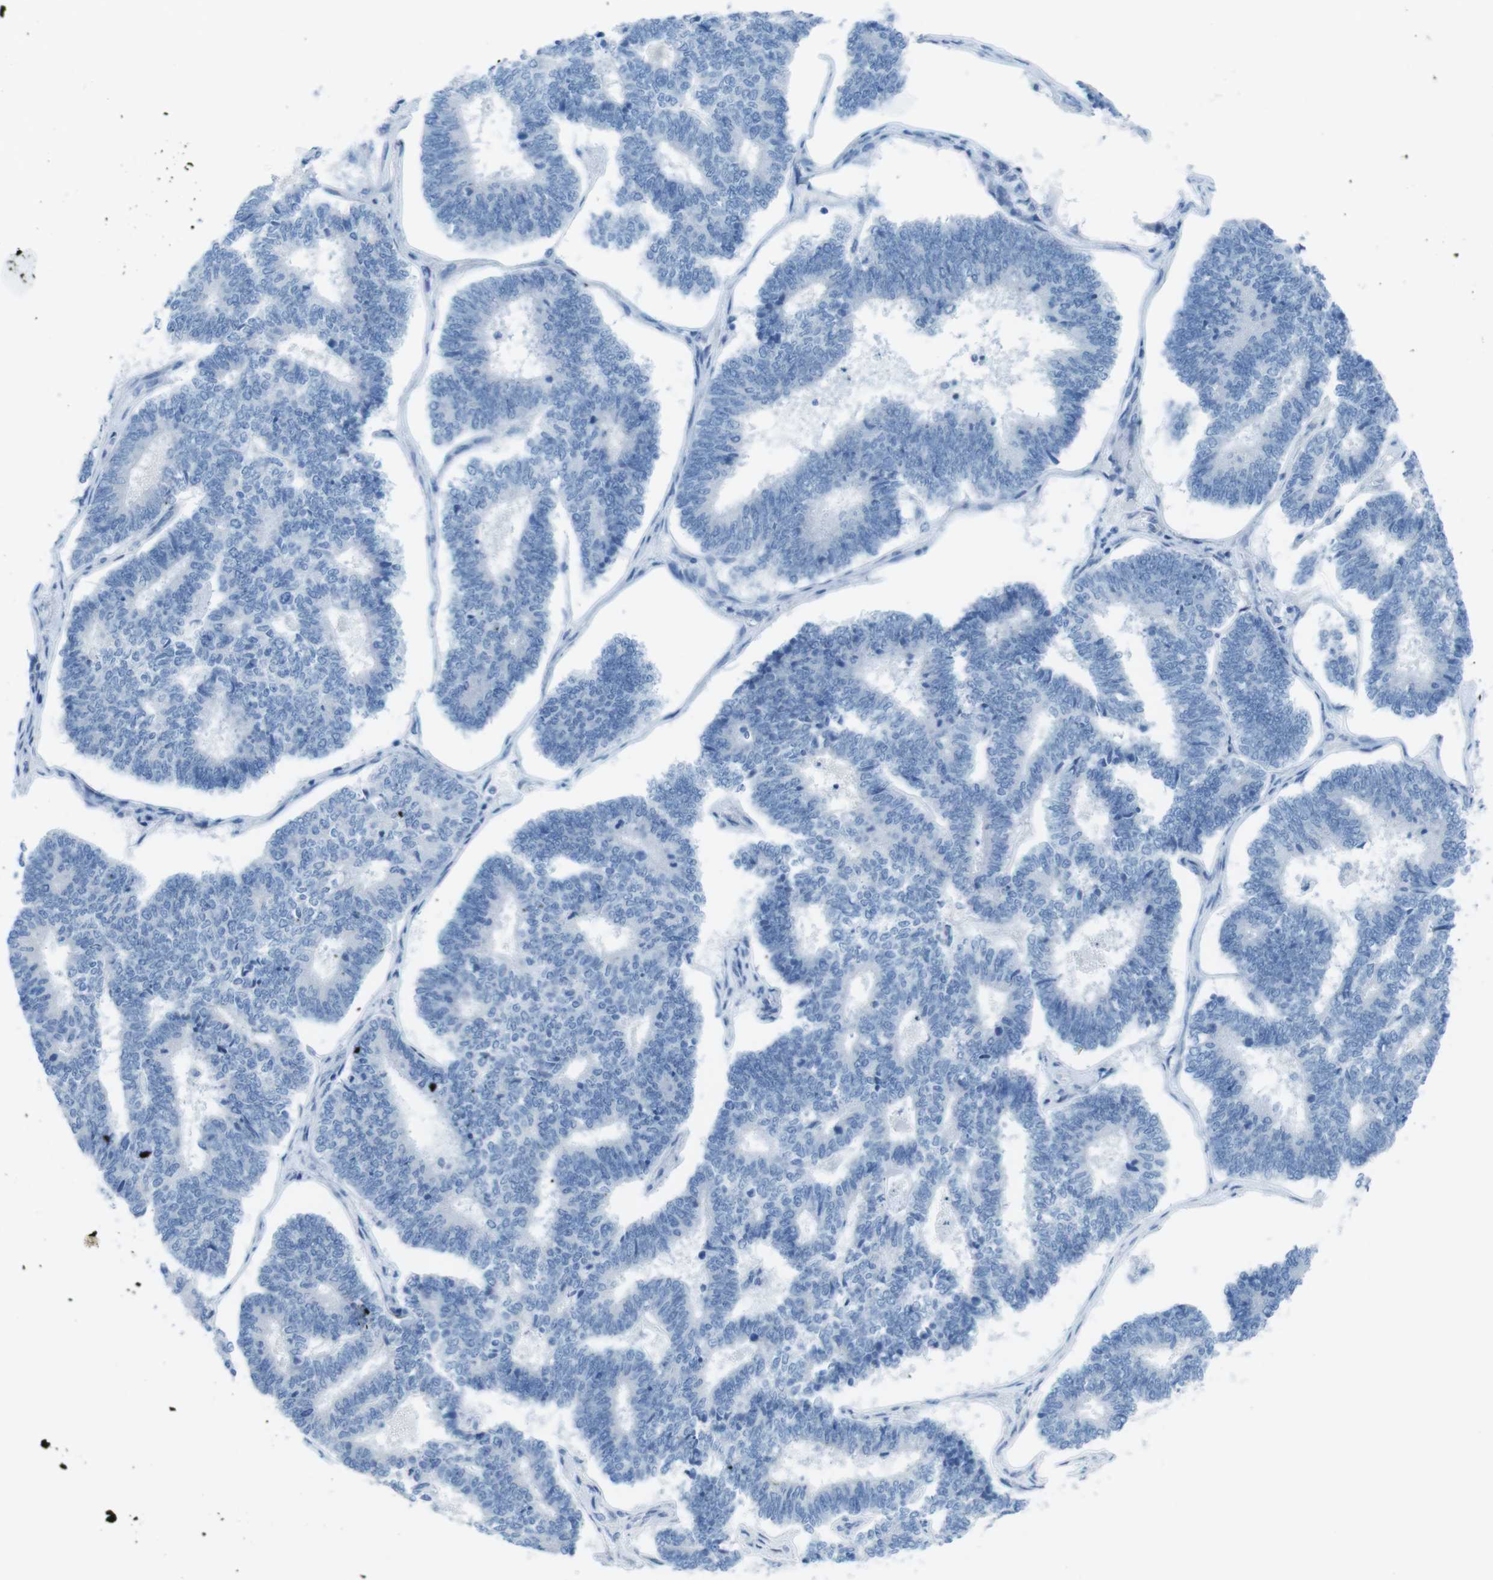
{"staining": {"intensity": "negative", "quantity": "none", "location": "none"}, "tissue": "endometrial cancer", "cell_type": "Tumor cells", "image_type": "cancer", "snomed": [{"axis": "morphology", "description": "Adenocarcinoma, NOS"}, {"axis": "topography", "description": "Endometrium"}], "caption": "DAB (3,3'-diaminobenzidine) immunohistochemical staining of adenocarcinoma (endometrial) displays no significant staining in tumor cells.", "gene": "GAP43", "patient": {"sex": "female", "age": 70}}